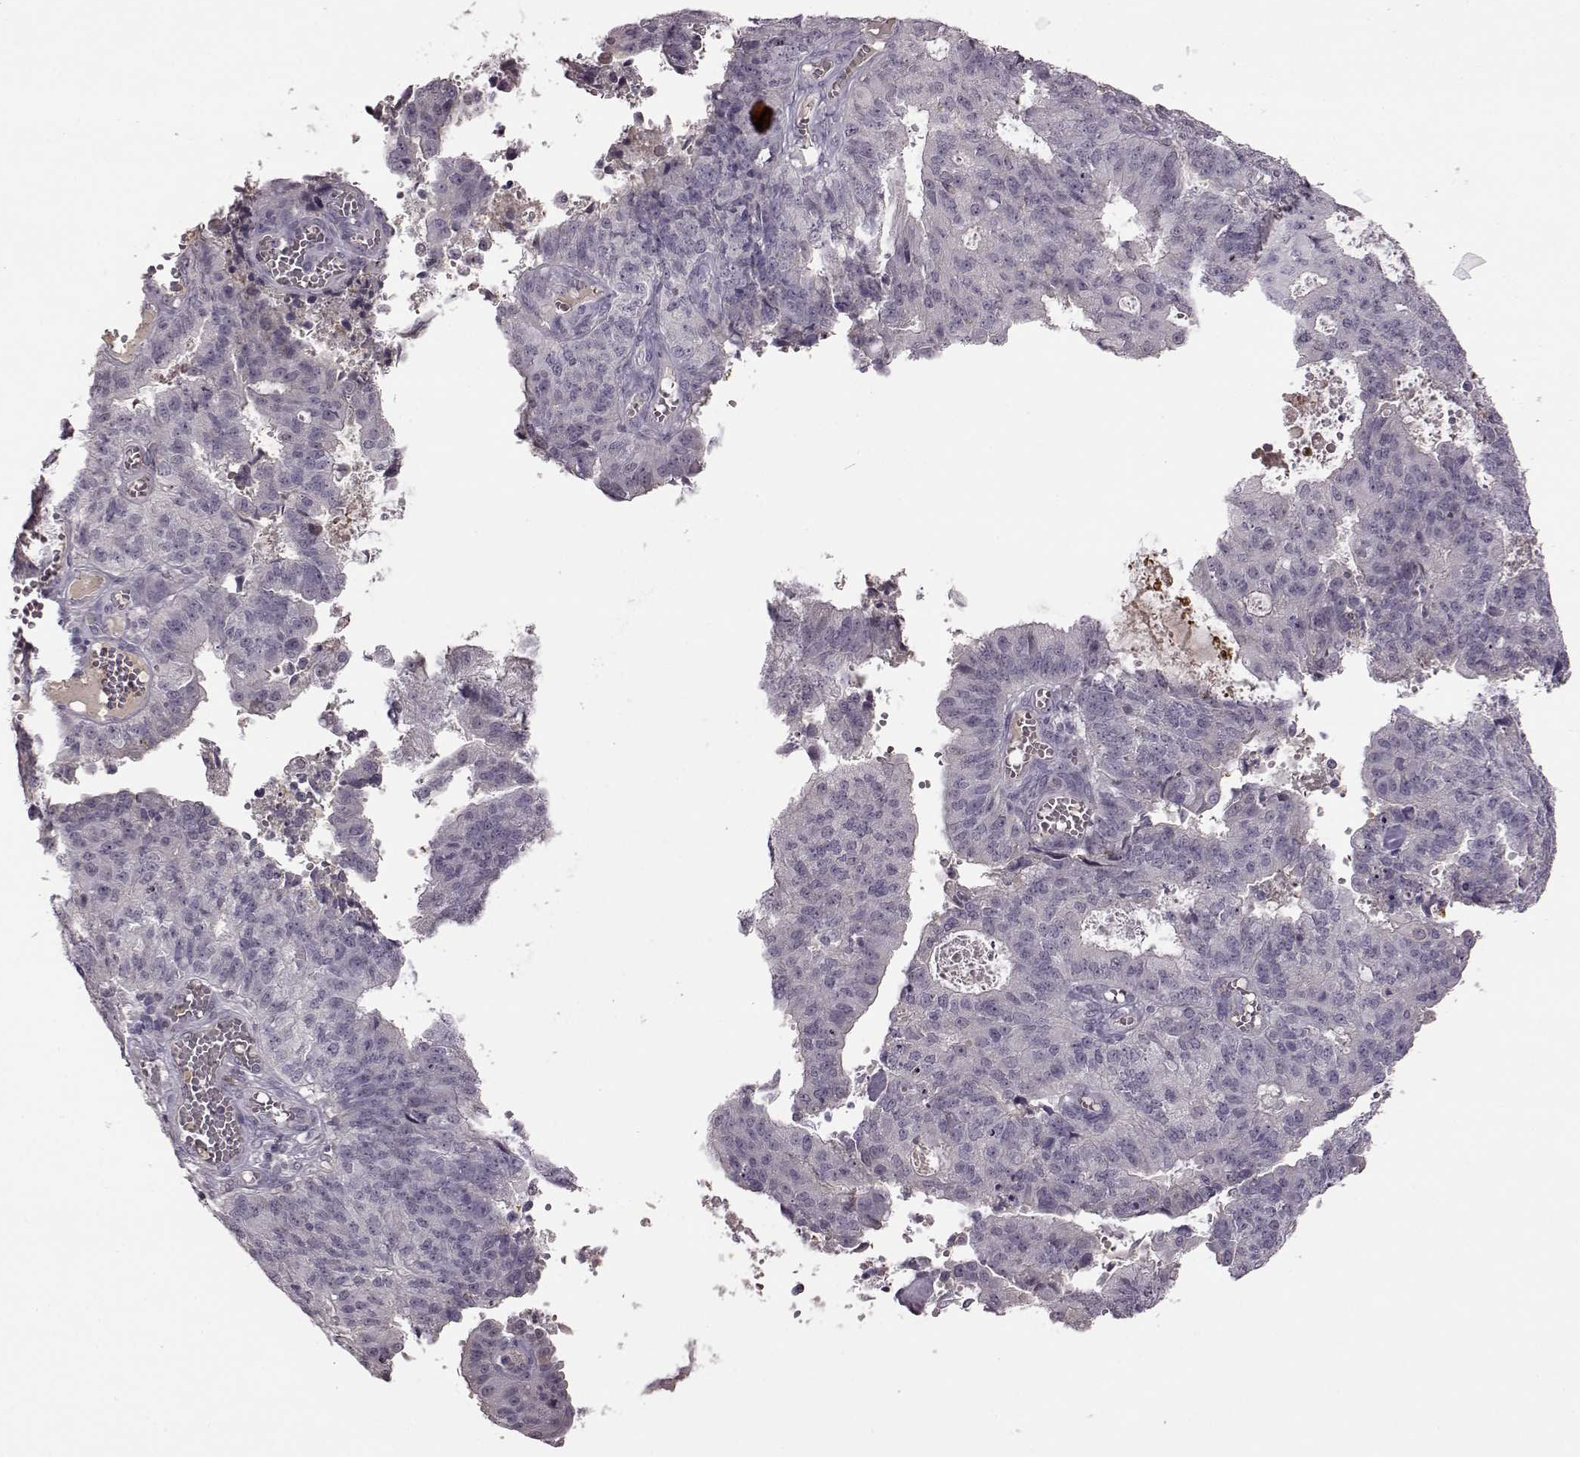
{"staining": {"intensity": "negative", "quantity": "none", "location": "none"}, "tissue": "endometrial cancer", "cell_type": "Tumor cells", "image_type": "cancer", "snomed": [{"axis": "morphology", "description": "Adenocarcinoma, NOS"}, {"axis": "topography", "description": "Endometrium"}], "caption": "Human endometrial cancer stained for a protein using IHC demonstrates no expression in tumor cells.", "gene": "CNGA3", "patient": {"sex": "female", "age": 82}}